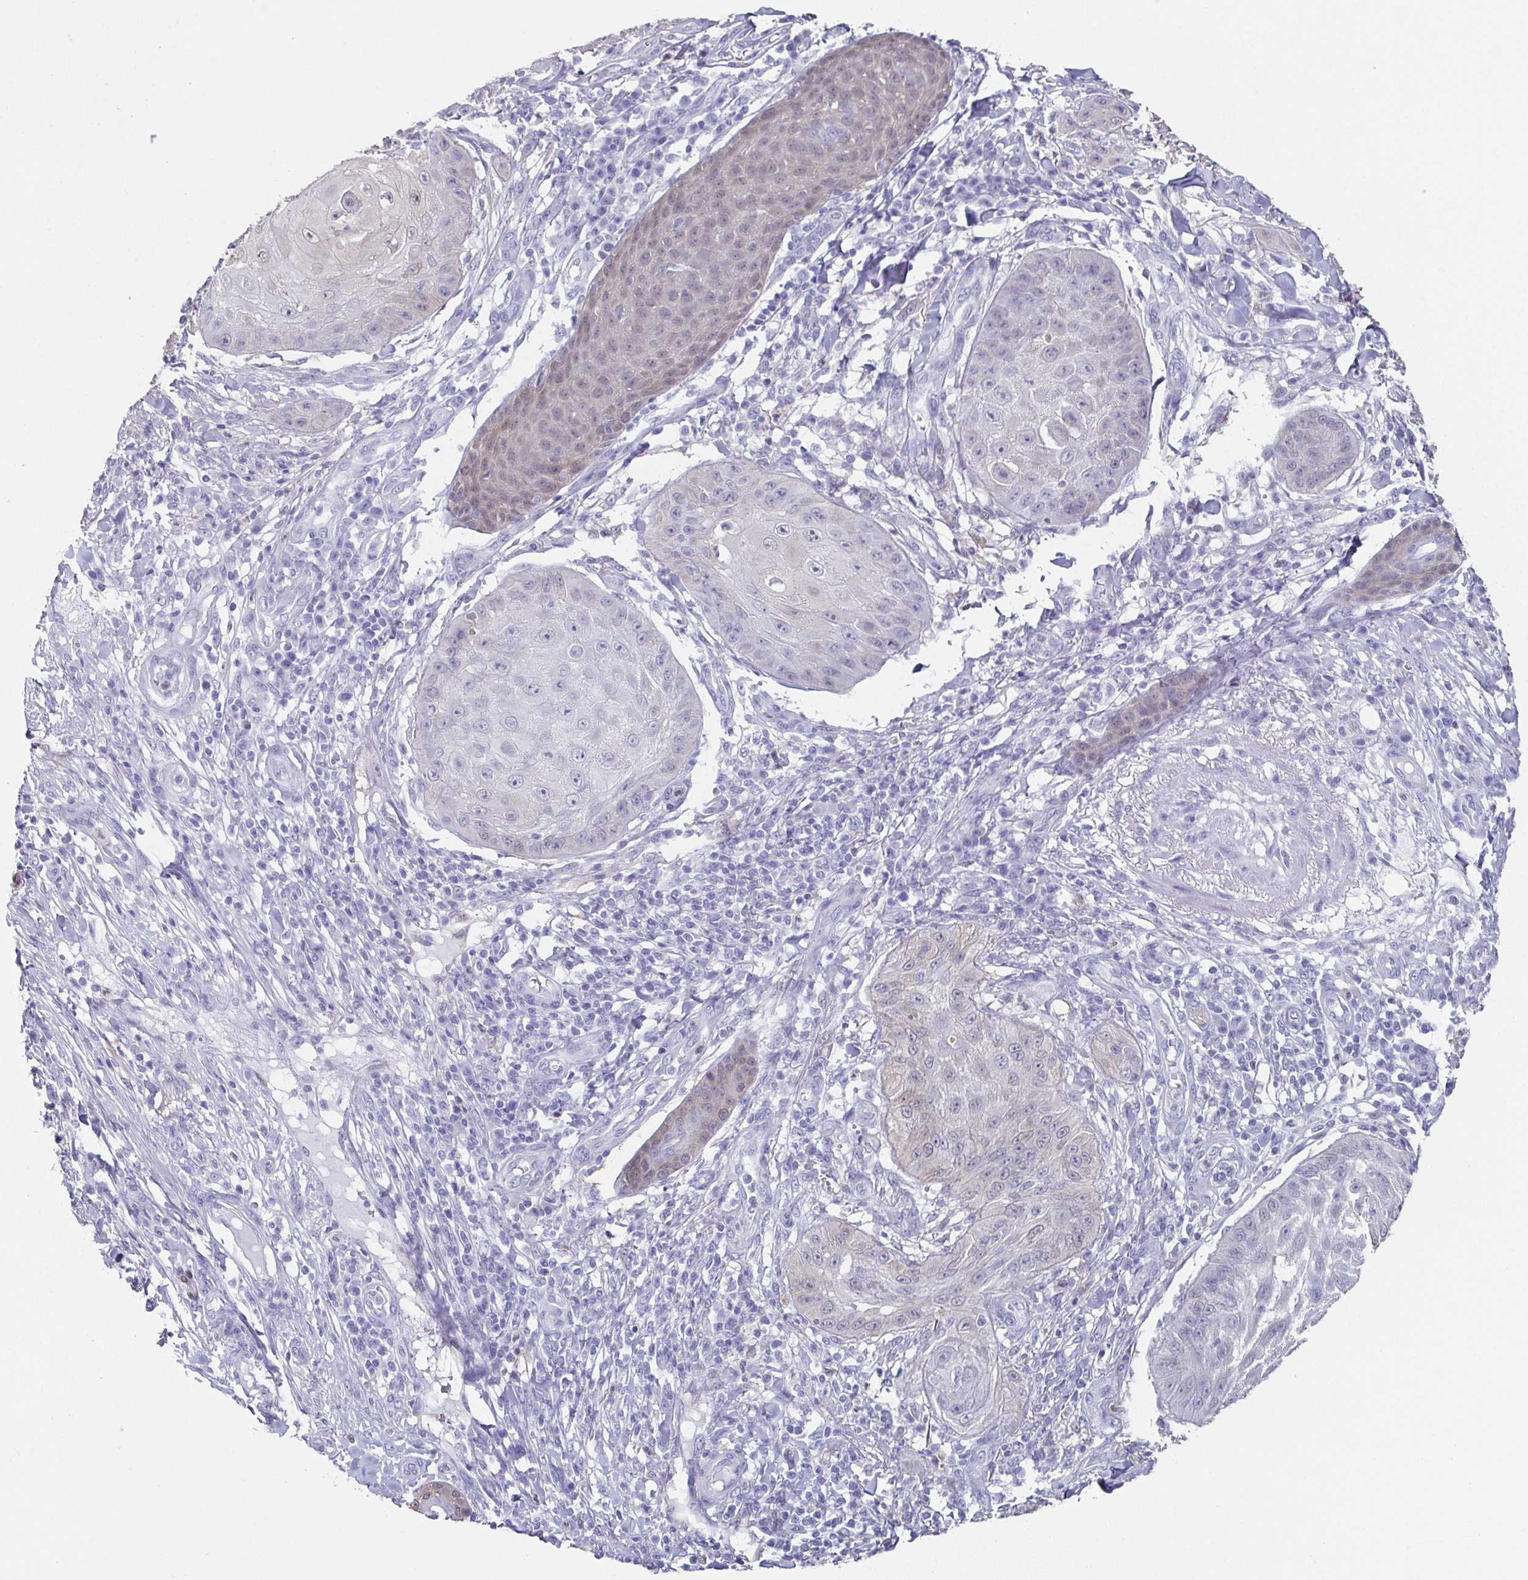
{"staining": {"intensity": "negative", "quantity": "none", "location": "none"}, "tissue": "skin cancer", "cell_type": "Tumor cells", "image_type": "cancer", "snomed": [{"axis": "morphology", "description": "Squamous cell carcinoma, NOS"}, {"axis": "topography", "description": "Skin"}], "caption": "This is an immunohistochemistry photomicrograph of skin cancer (squamous cell carcinoma). There is no expression in tumor cells.", "gene": "RBP1", "patient": {"sex": "male", "age": 70}}